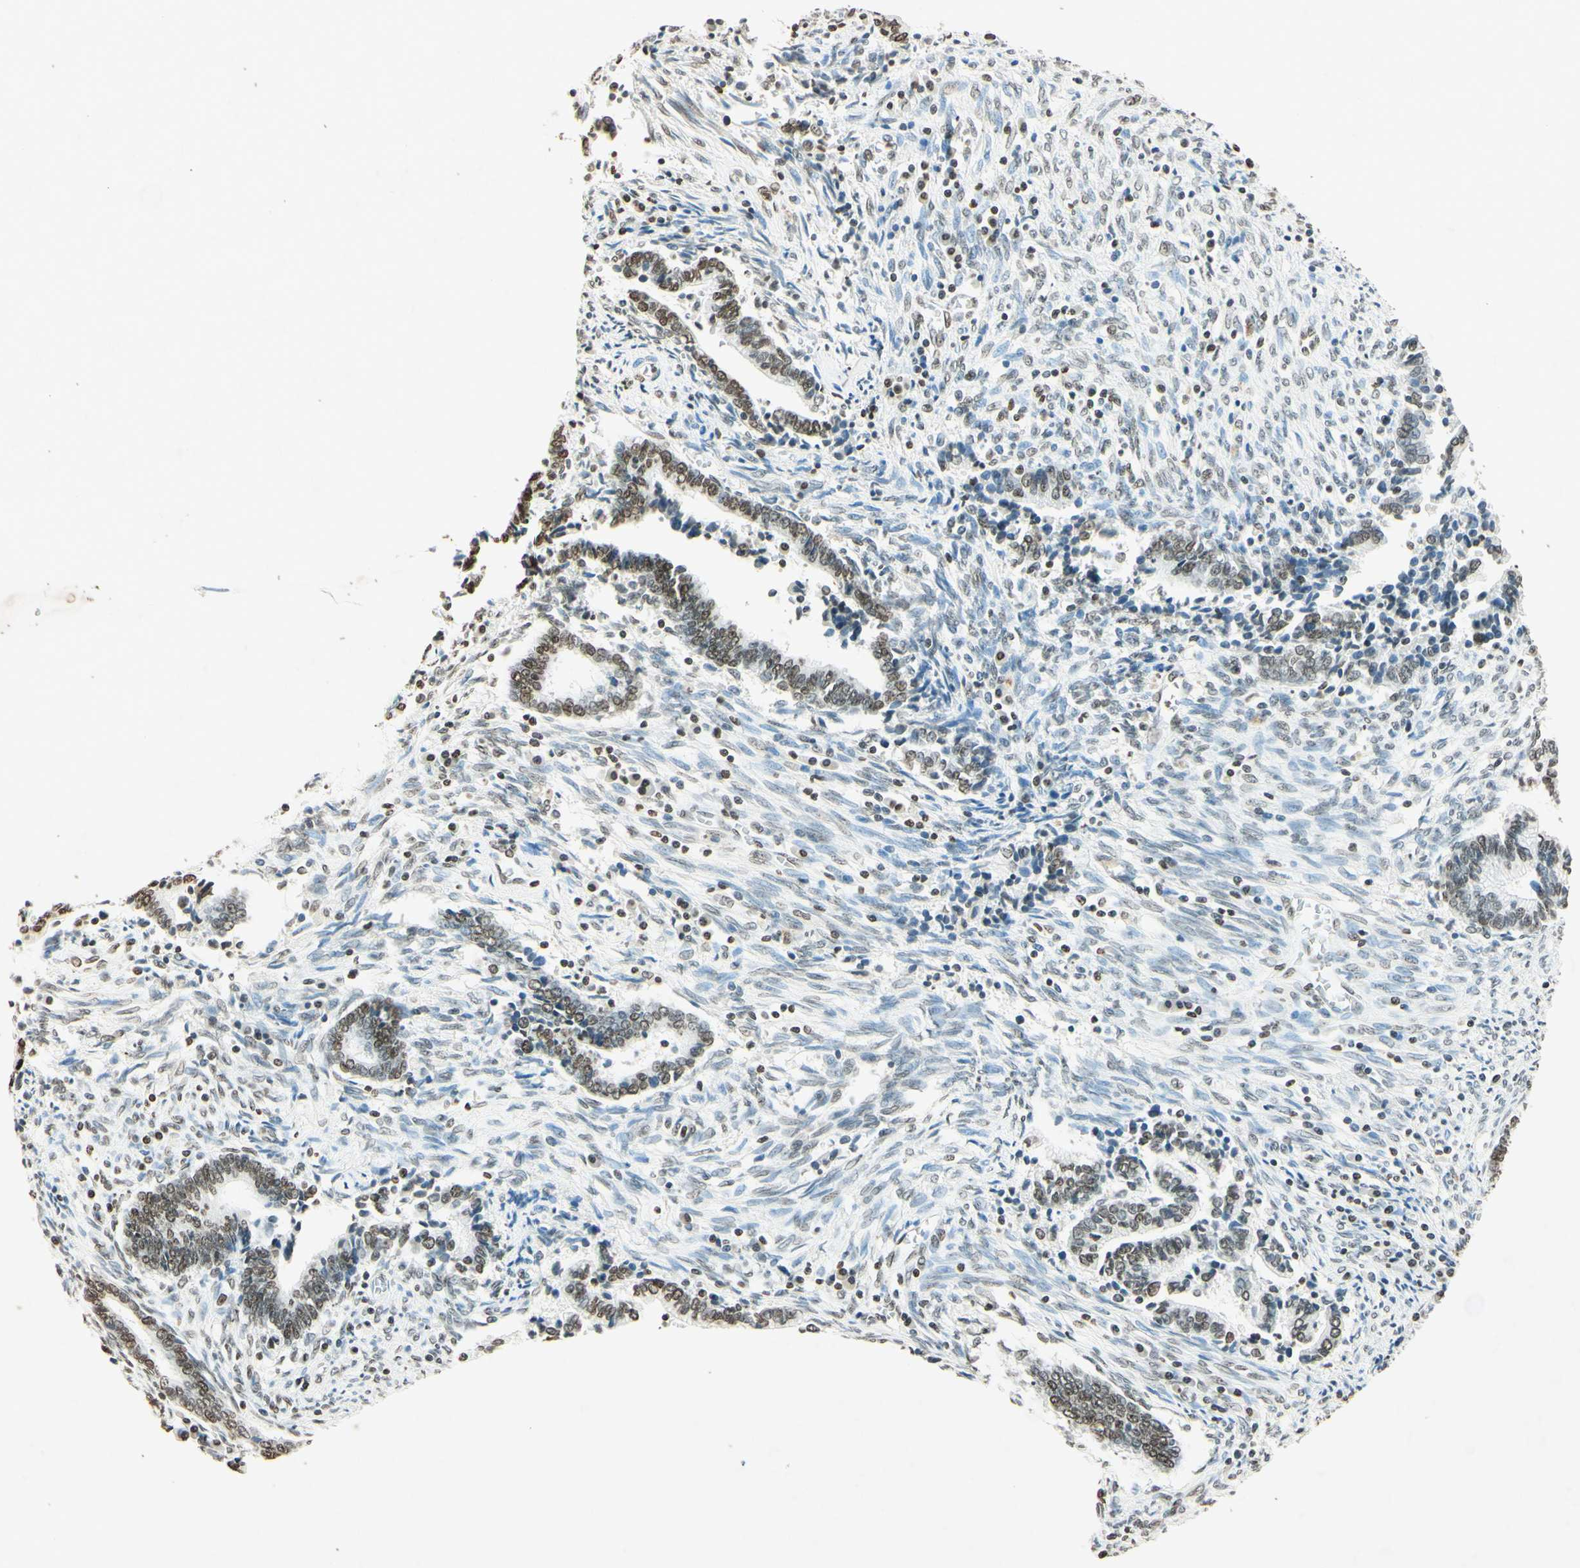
{"staining": {"intensity": "moderate", "quantity": "25%-75%", "location": "nuclear"}, "tissue": "cervical cancer", "cell_type": "Tumor cells", "image_type": "cancer", "snomed": [{"axis": "morphology", "description": "Adenocarcinoma, NOS"}, {"axis": "topography", "description": "Cervix"}], "caption": "A histopathology image of cervical cancer (adenocarcinoma) stained for a protein reveals moderate nuclear brown staining in tumor cells.", "gene": "MSH2", "patient": {"sex": "female", "age": 44}}